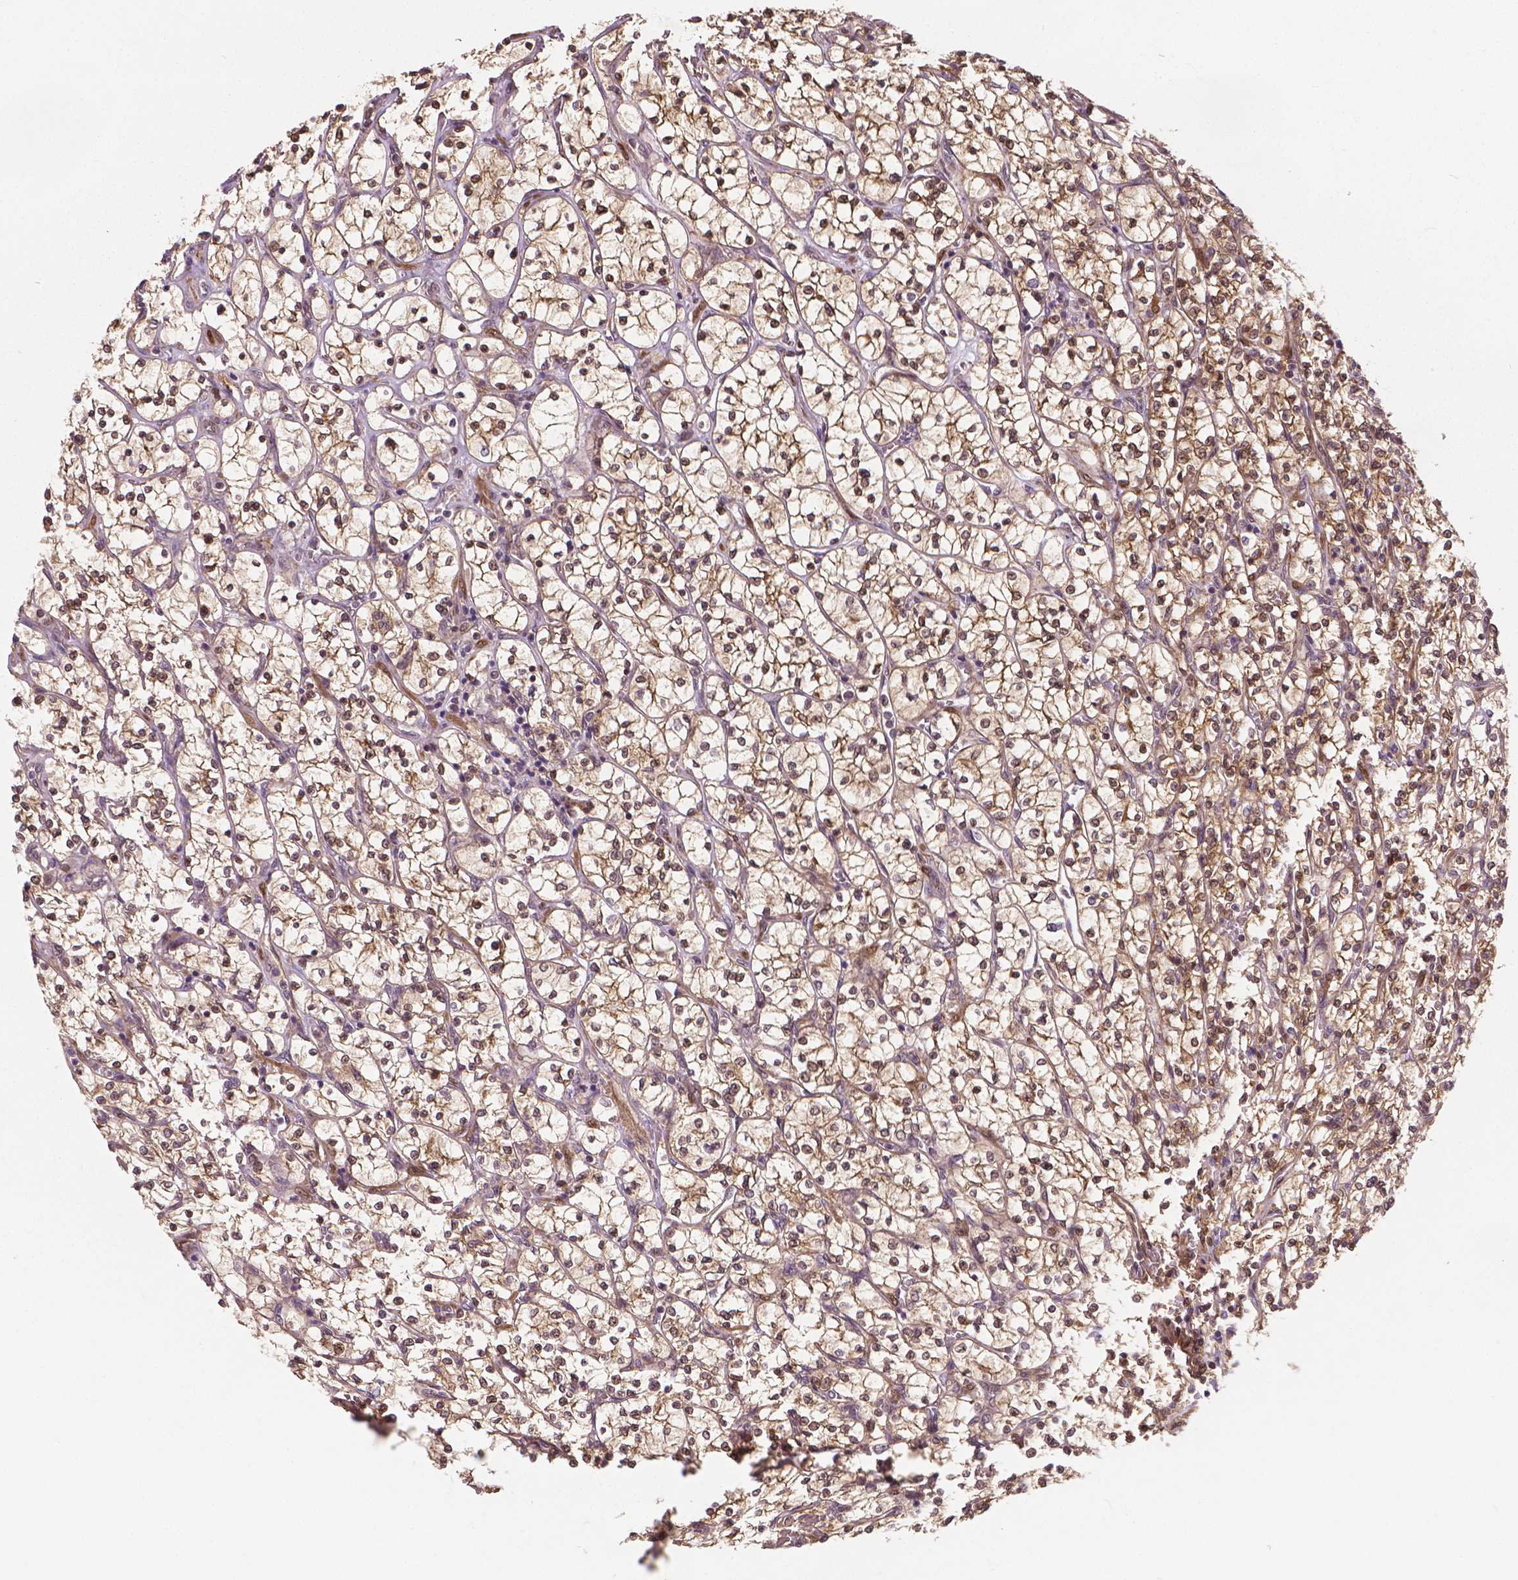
{"staining": {"intensity": "weak", "quantity": ">75%", "location": "cytoplasmic/membranous,nuclear"}, "tissue": "renal cancer", "cell_type": "Tumor cells", "image_type": "cancer", "snomed": [{"axis": "morphology", "description": "Adenocarcinoma, NOS"}, {"axis": "topography", "description": "Kidney"}], "caption": "Immunohistochemical staining of human renal adenocarcinoma demonstrates low levels of weak cytoplasmic/membranous and nuclear staining in about >75% of tumor cells.", "gene": "YAP1", "patient": {"sex": "female", "age": 64}}